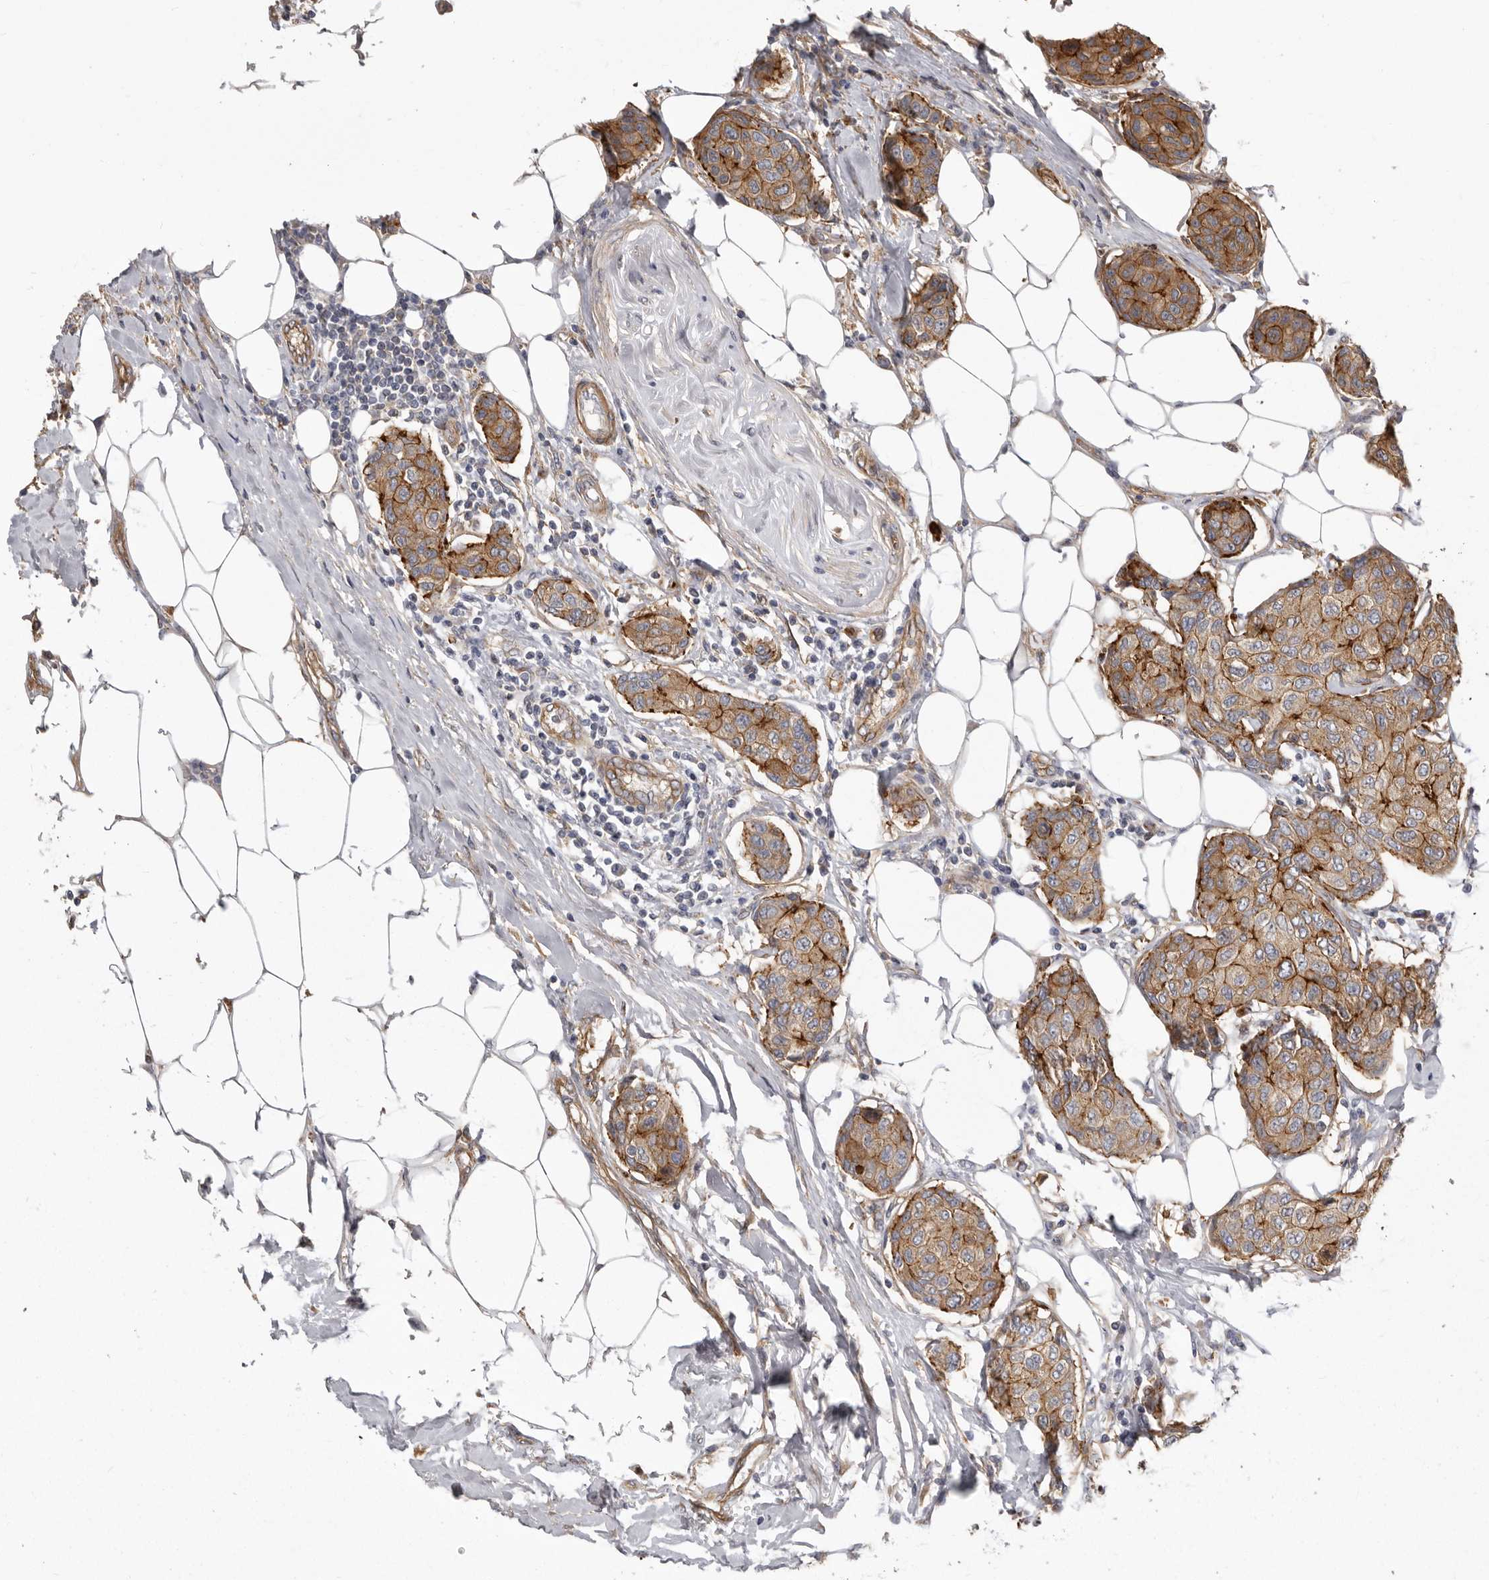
{"staining": {"intensity": "moderate", "quantity": ">75%", "location": "cytoplasmic/membranous"}, "tissue": "breast cancer", "cell_type": "Tumor cells", "image_type": "cancer", "snomed": [{"axis": "morphology", "description": "Duct carcinoma"}, {"axis": "topography", "description": "Breast"}], "caption": "This micrograph exhibits immunohistochemistry staining of human breast cancer (intraductal carcinoma), with medium moderate cytoplasmic/membranous staining in about >75% of tumor cells.", "gene": "ENAH", "patient": {"sex": "female", "age": 80}}